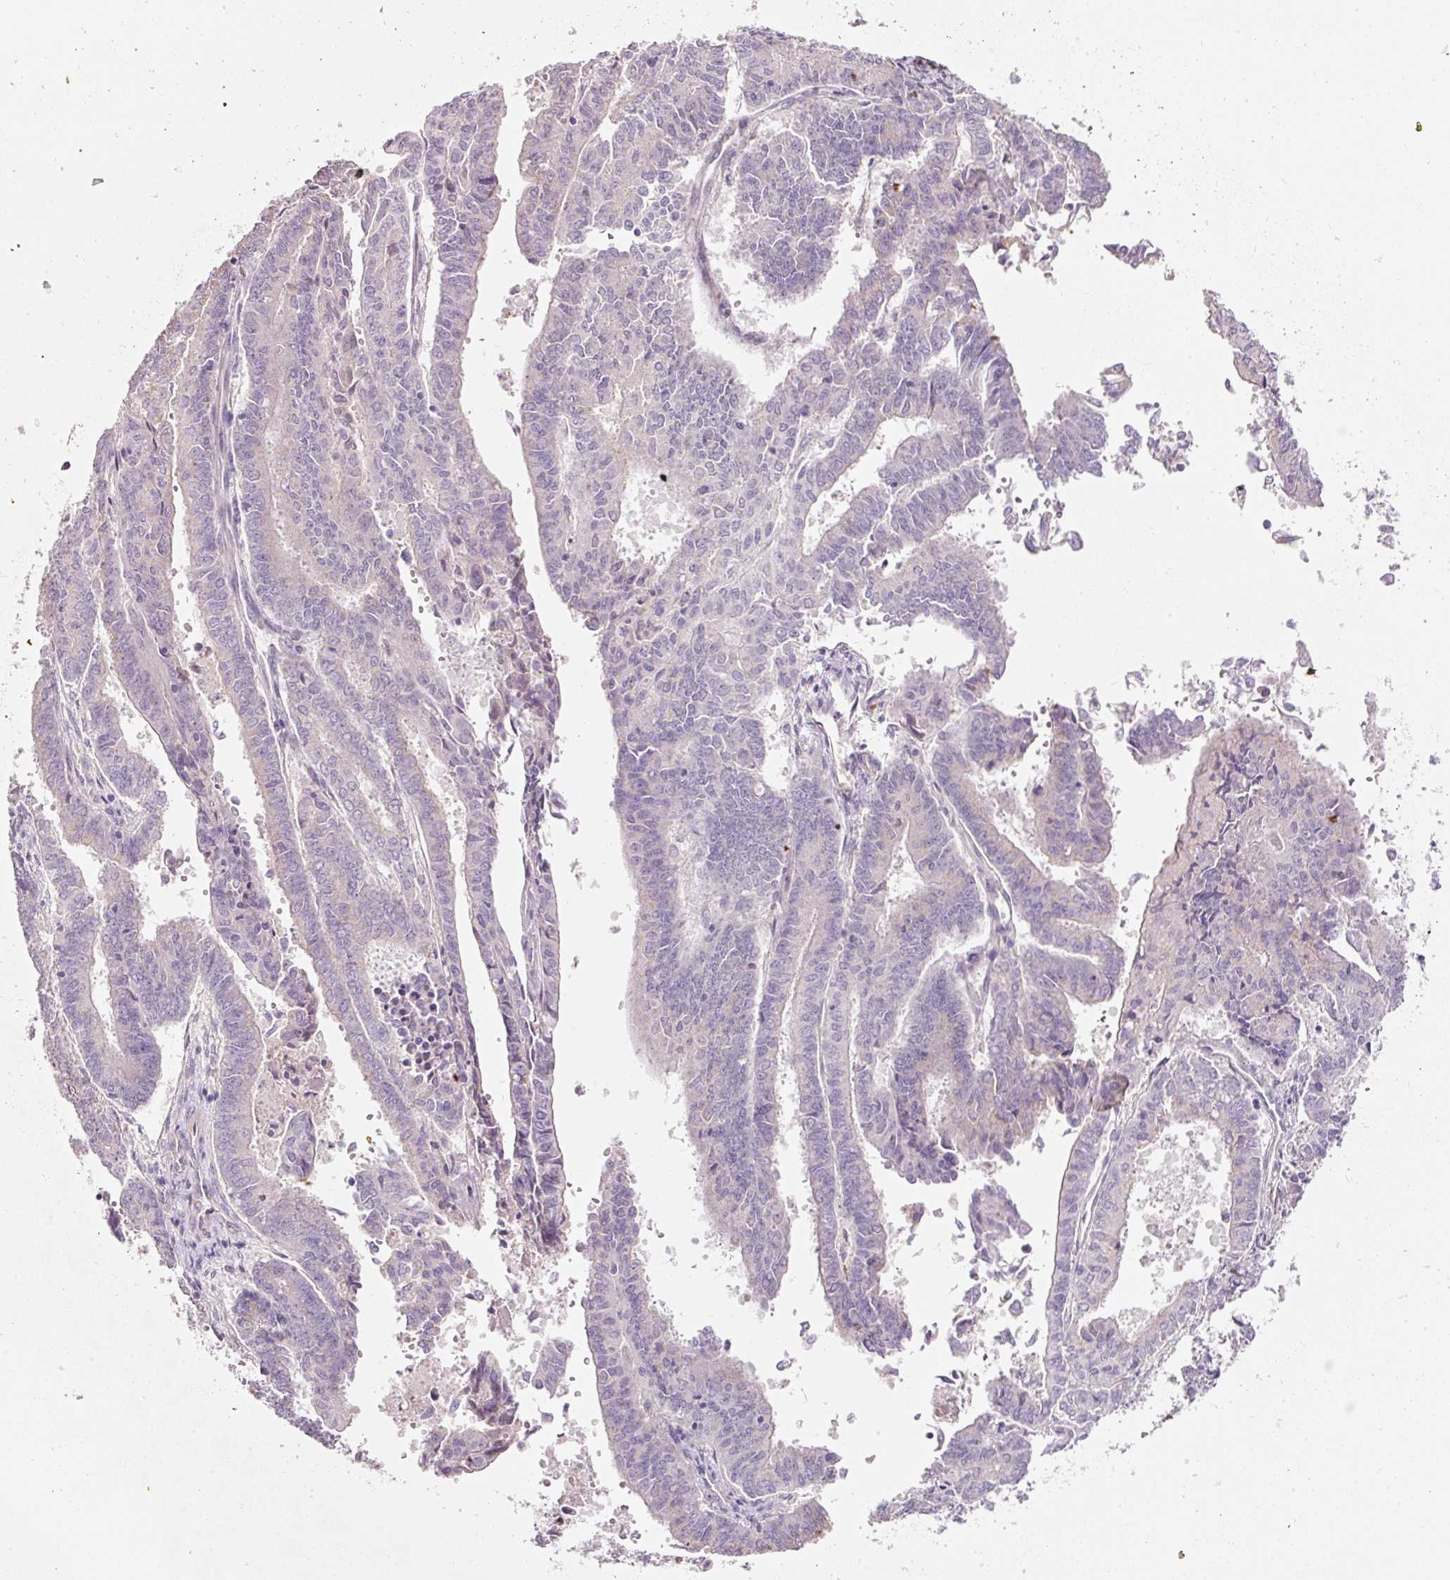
{"staining": {"intensity": "negative", "quantity": "none", "location": "none"}, "tissue": "endometrial cancer", "cell_type": "Tumor cells", "image_type": "cancer", "snomed": [{"axis": "morphology", "description": "Adenocarcinoma, NOS"}, {"axis": "topography", "description": "Endometrium"}], "caption": "Tumor cells show no significant expression in endometrial cancer.", "gene": "NBPF11", "patient": {"sex": "female", "age": 59}}